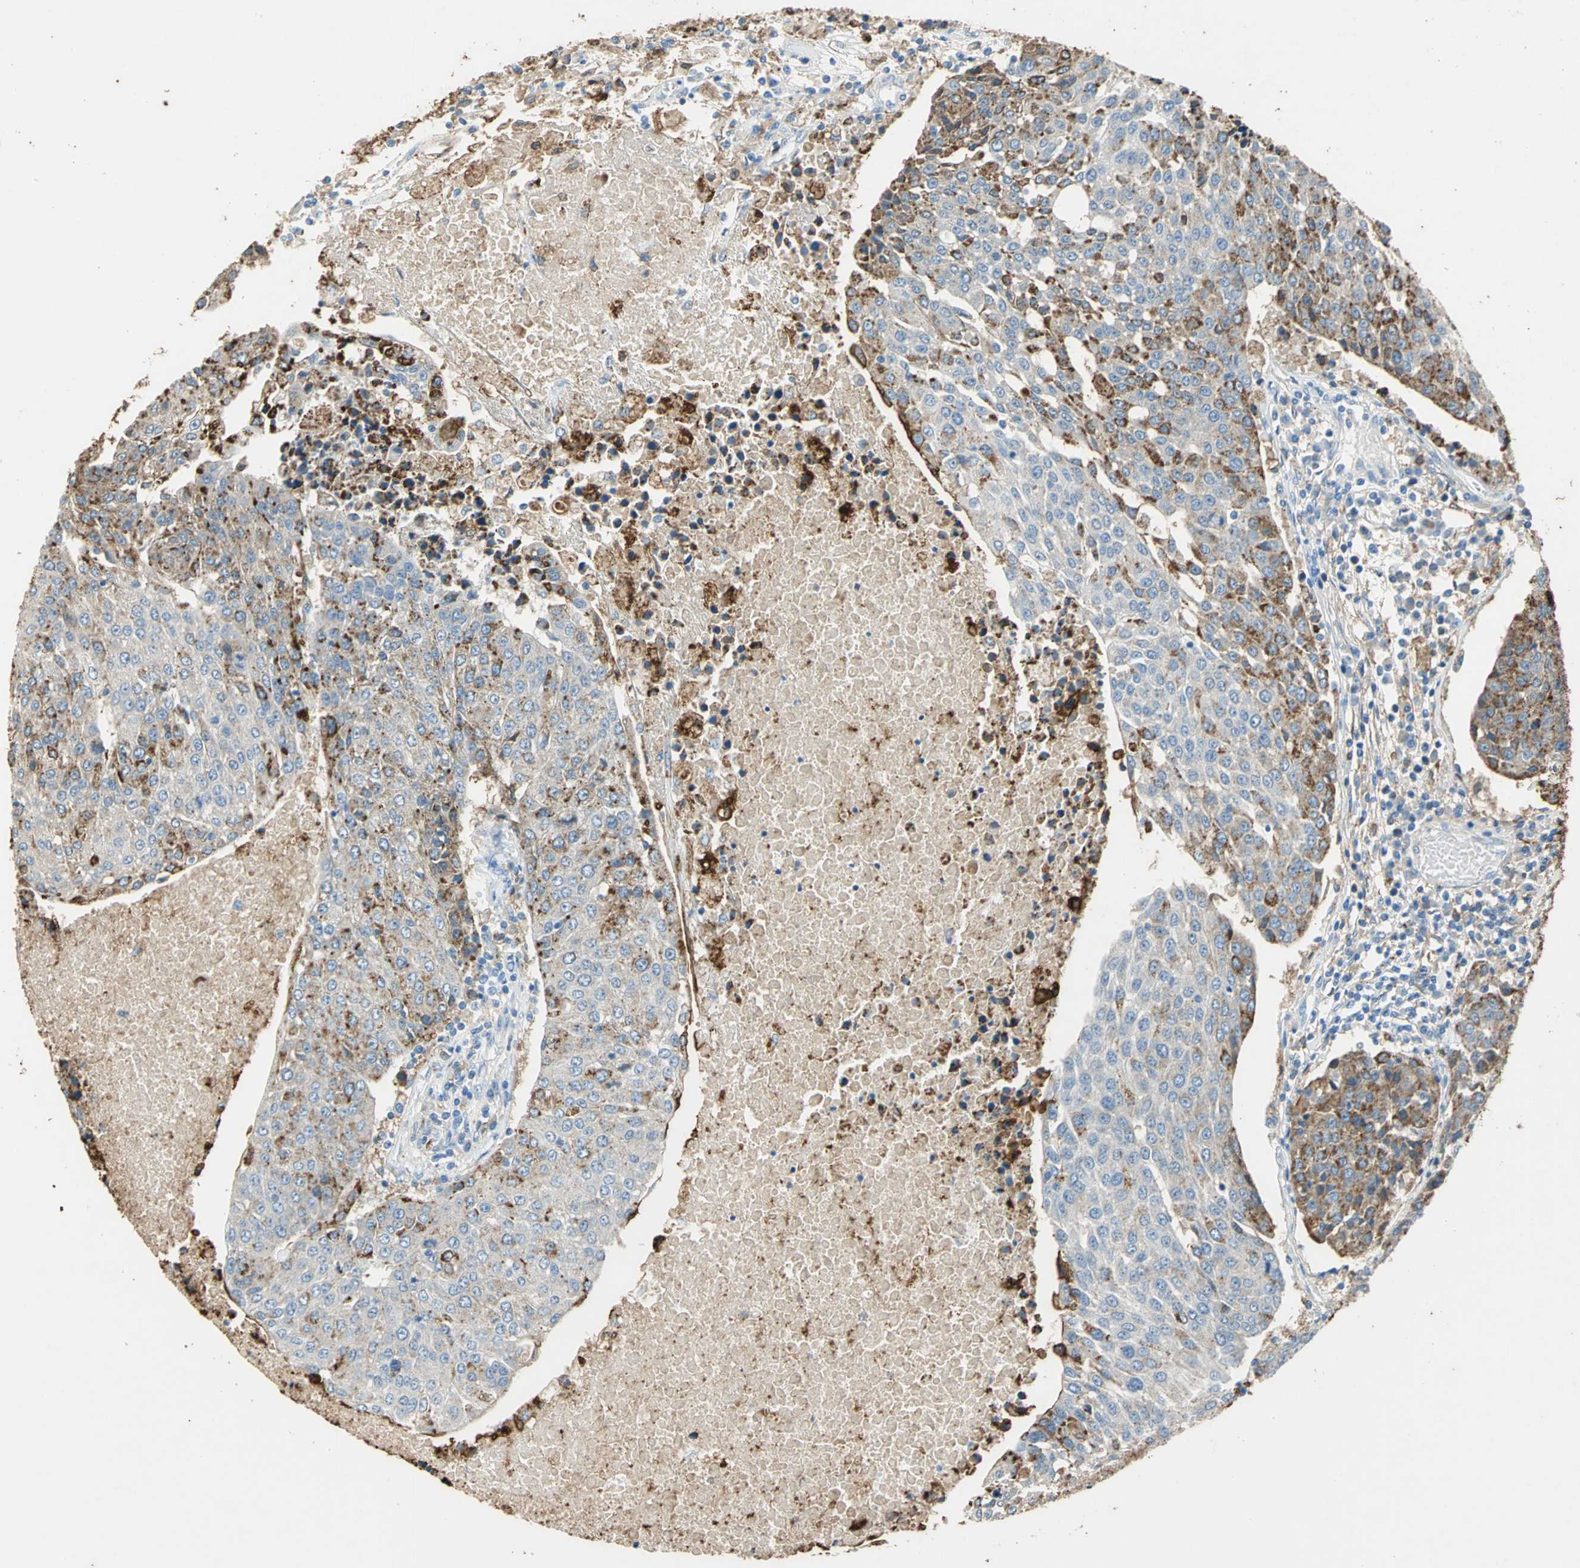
{"staining": {"intensity": "moderate", "quantity": "25%-75%", "location": "cytoplasmic/membranous"}, "tissue": "urothelial cancer", "cell_type": "Tumor cells", "image_type": "cancer", "snomed": [{"axis": "morphology", "description": "Urothelial carcinoma, High grade"}, {"axis": "topography", "description": "Urinary bladder"}], "caption": "Immunohistochemical staining of human urothelial cancer demonstrates medium levels of moderate cytoplasmic/membranous expression in approximately 25%-75% of tumor cells.", "gene": "ANXA4", "patient": {"sex": "female", "age": 85}}